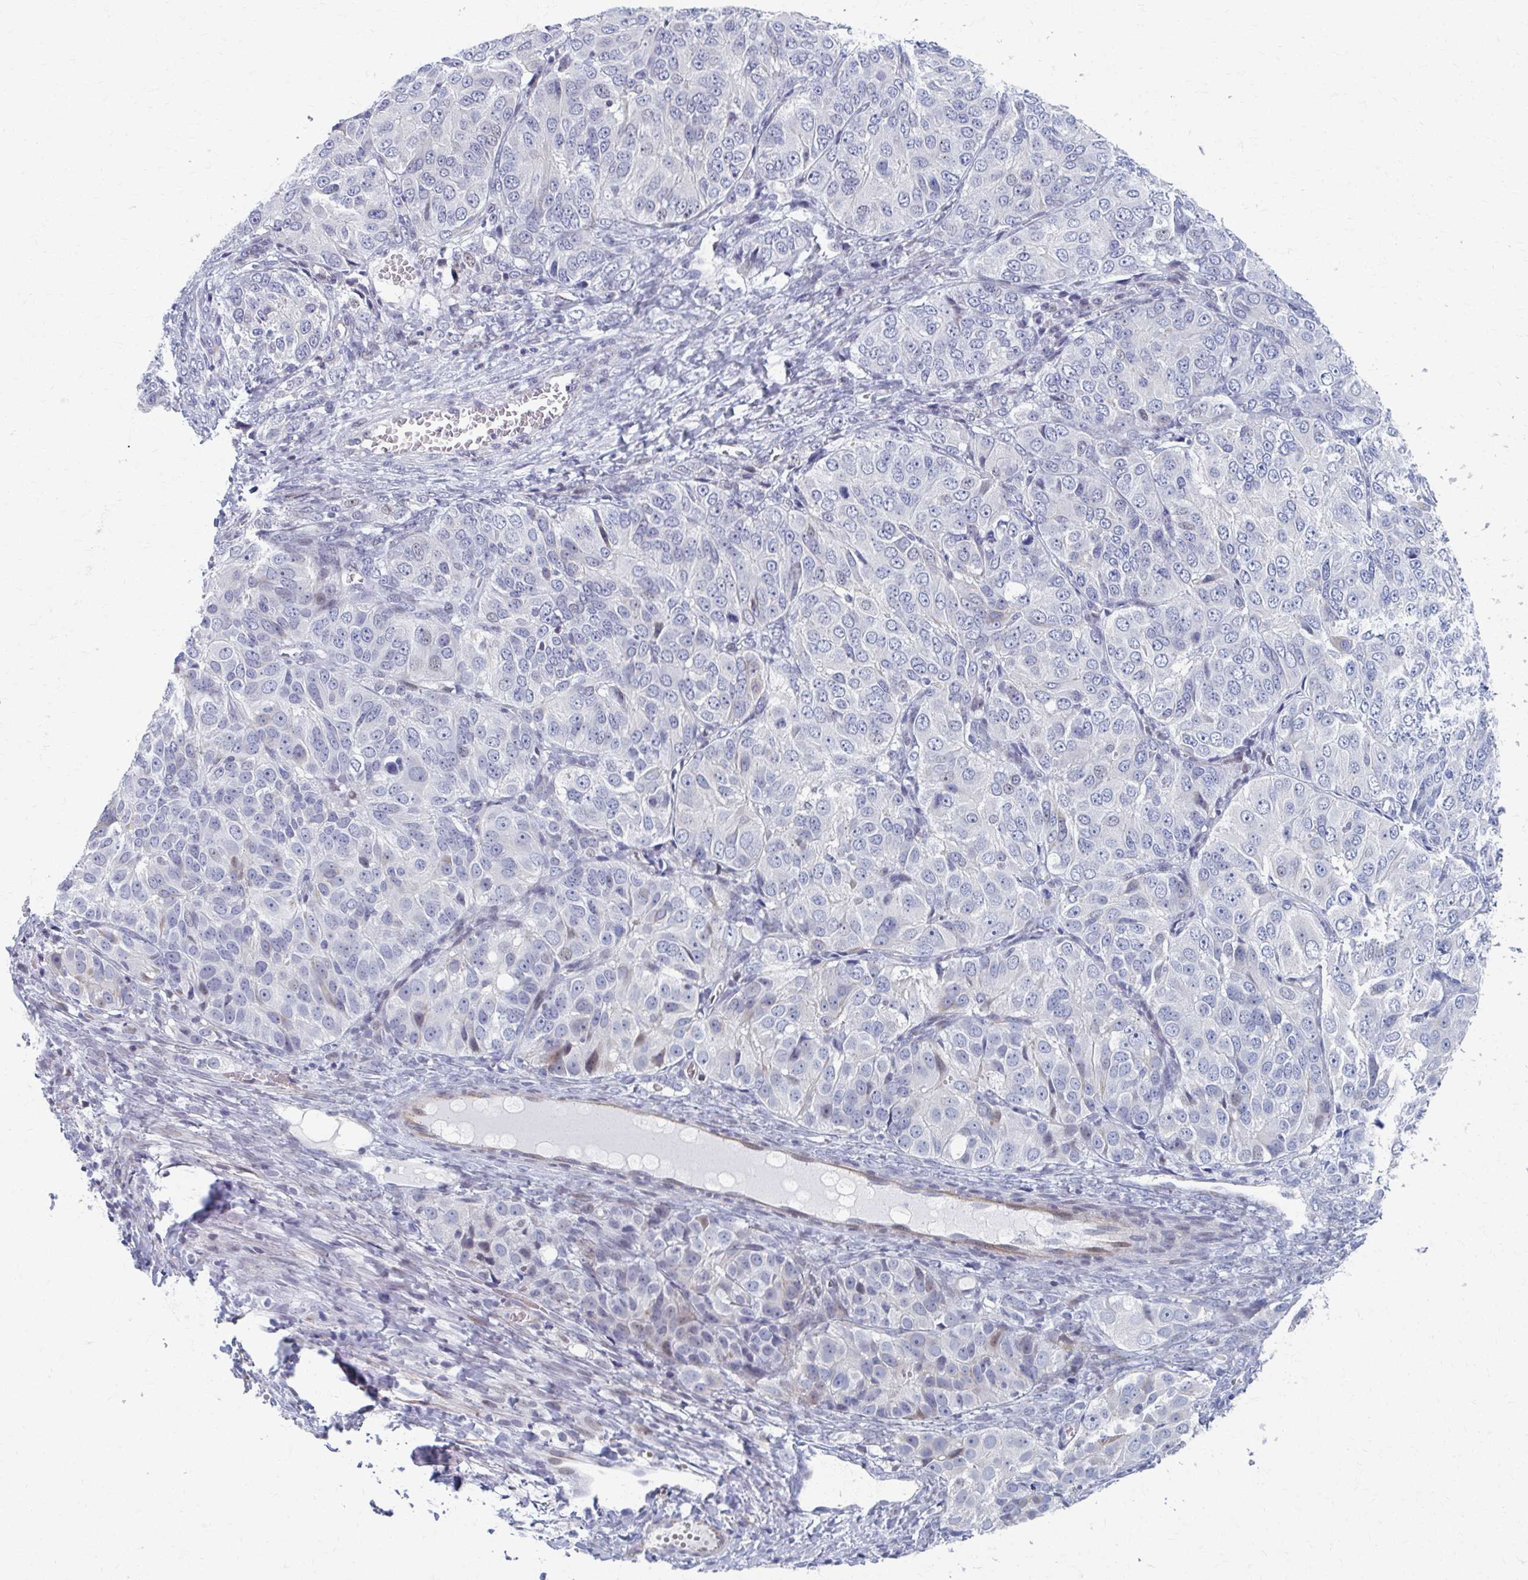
{"staining": {"intensity": "negative", "quantity": "none", "location": "none"}, "tissue": "ovarian cancer", "cell_type": "Tumor cells", "image_type": "cancer", "snomed": [{"axis": "morphology", "description": "Carcinoma, endometroid"}, {"axis": "topography", "description": "Ovary"}], "caption": "Tumor cells show no significant staining in ovarian endometroid carcinoma.", "gene": "ABHD16B", "patient": {"sex": "female", "age": 51}}